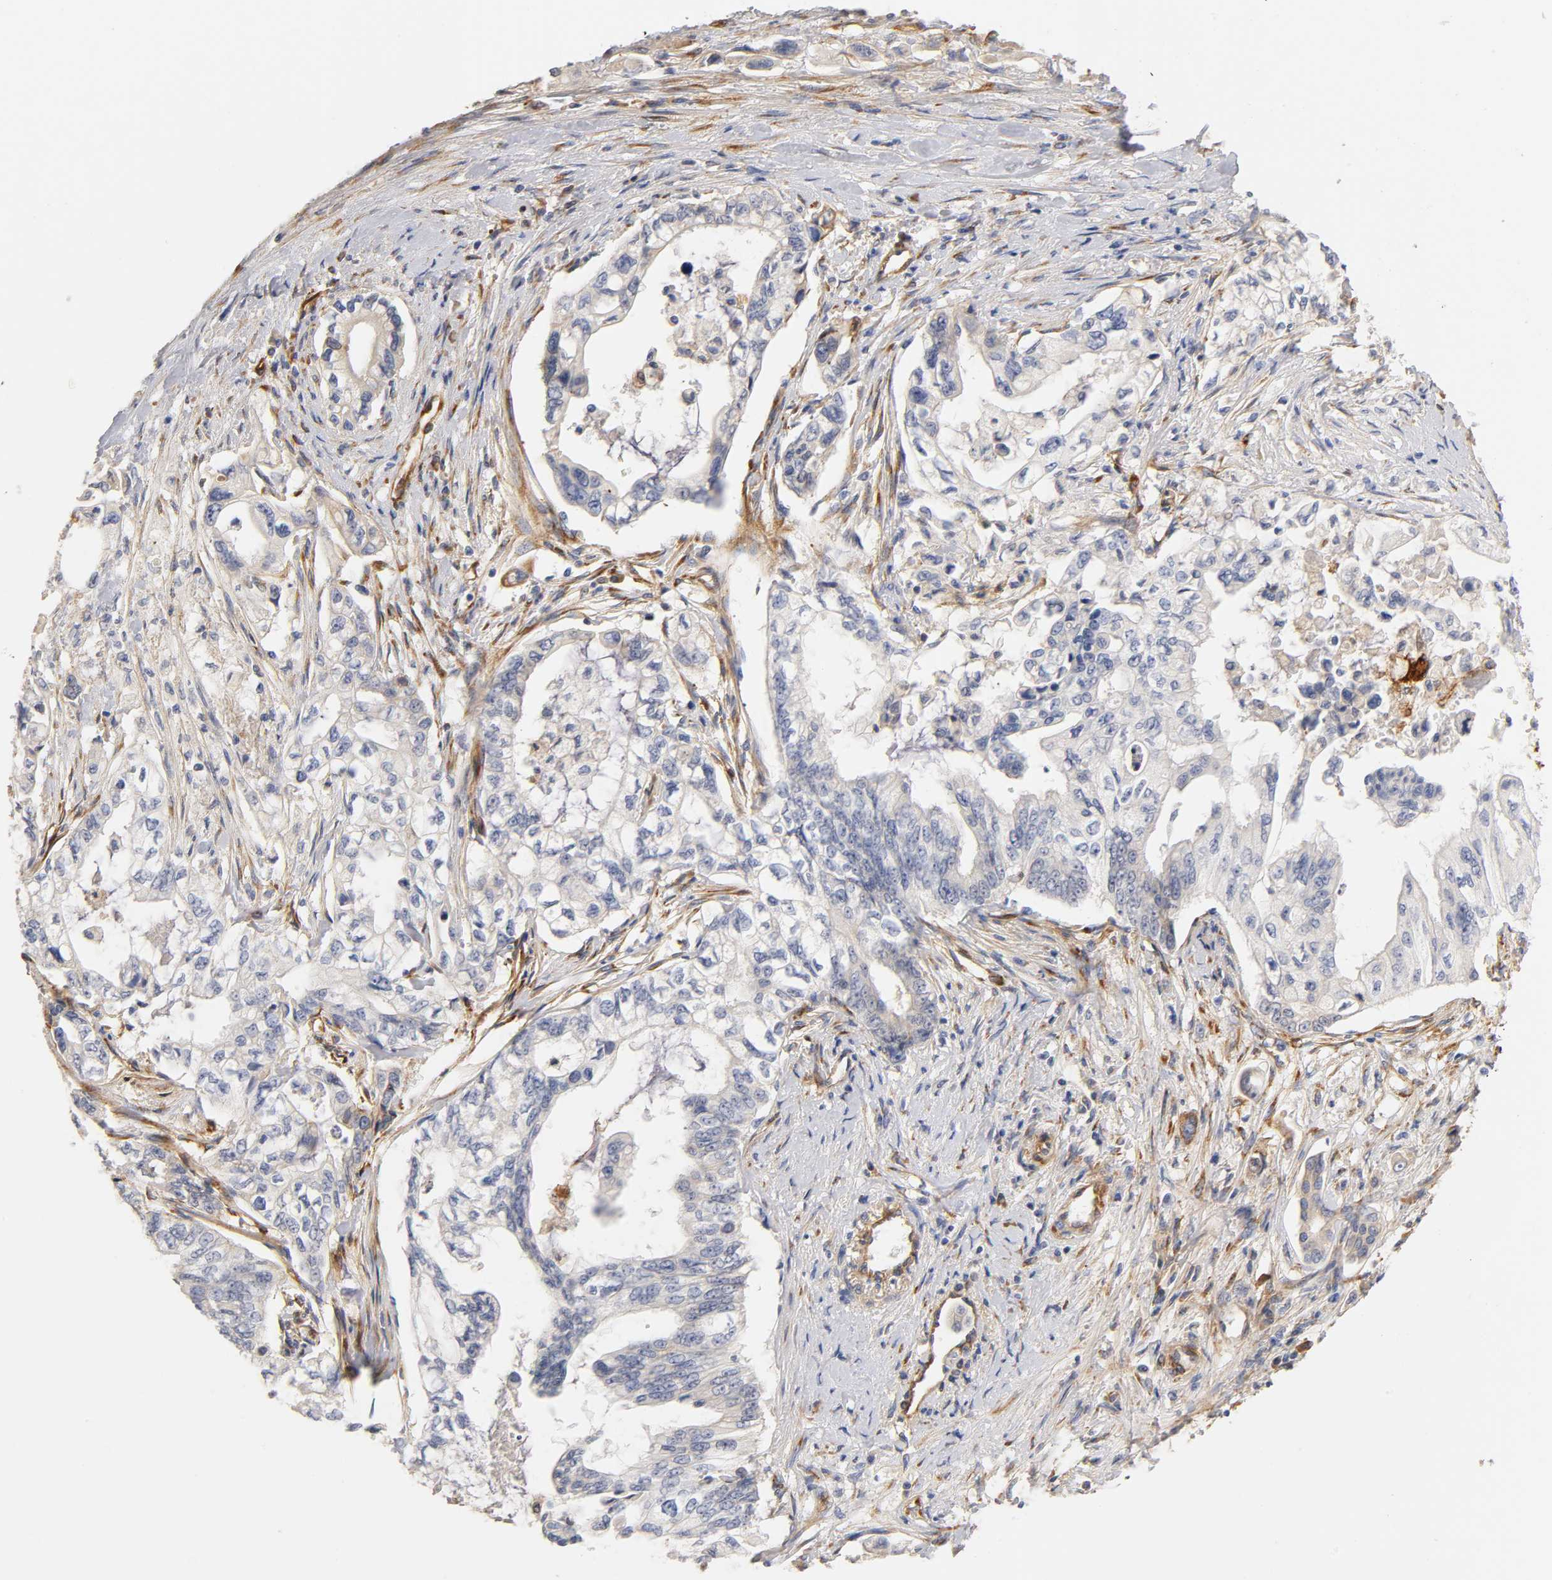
{"staining": {"intensity": "weak", "quantity": "<25%", "location": "cytoplasmic/membranous"}, "tissue": "pancreatic cancer", "cell_type": "Tumor cells", "image_type": "cancer", "snomed": [{"axis": "morphology", "description": "Normal tissue, NOS"}, {"axis": "topography", "description": "Pancreas"}], "caption": "Pancreatic cancer was stained to show a protein in brown. There is no significant positivity in tumor cells. The staining is performed using DAB brown chromogen with nuclei counter-stained in using hematoxylin.", "gene": "LAMB1", "patient": {"sex": "male", "age": 42}}